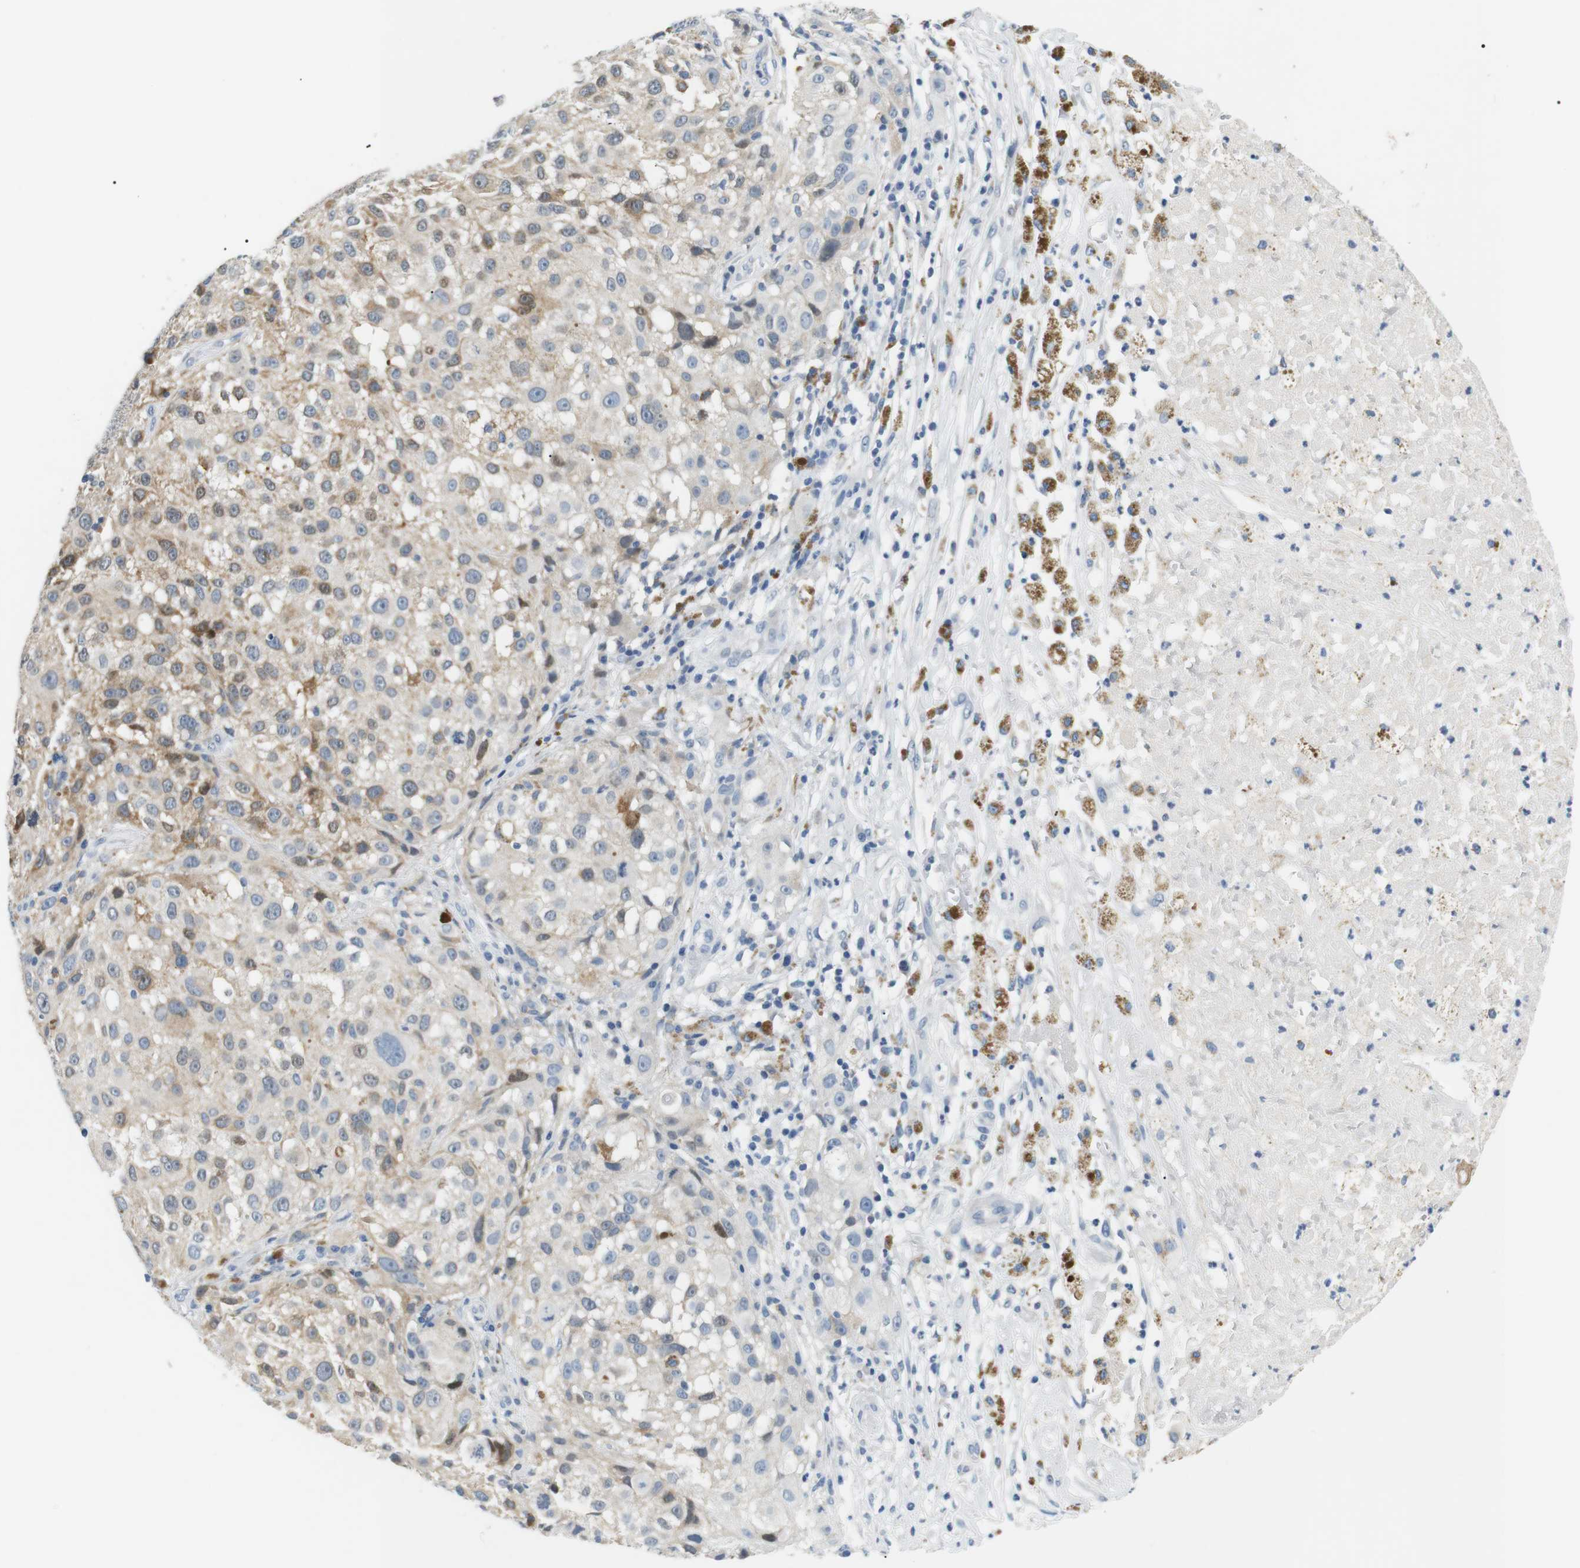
{"staining": {"intensity": "weak", "quantity": "25%-75%", "location": "cytoplasmic/membranous"}, "tissue": "melanoma", "cell_type": "Tumor cells", "image_type": "cancer", "snomed": [{"axis": "morphology", "description": "Necrosis, NOS"}, {"axis": "morphology", "description": "Malignant melanoma, NOS"}, {"axis": "topography", "description": "Skin"}], "caption": "This micrograph displays melanoma stained with immunohistochemistry to label a protein in brown. The cytoplasmic/membranous of tumor cells show weak positivity for the protein. Nuclei are counter-stained blue.", "gene": "FCGRT", "patient": {"sex": "female", "age": 87}}